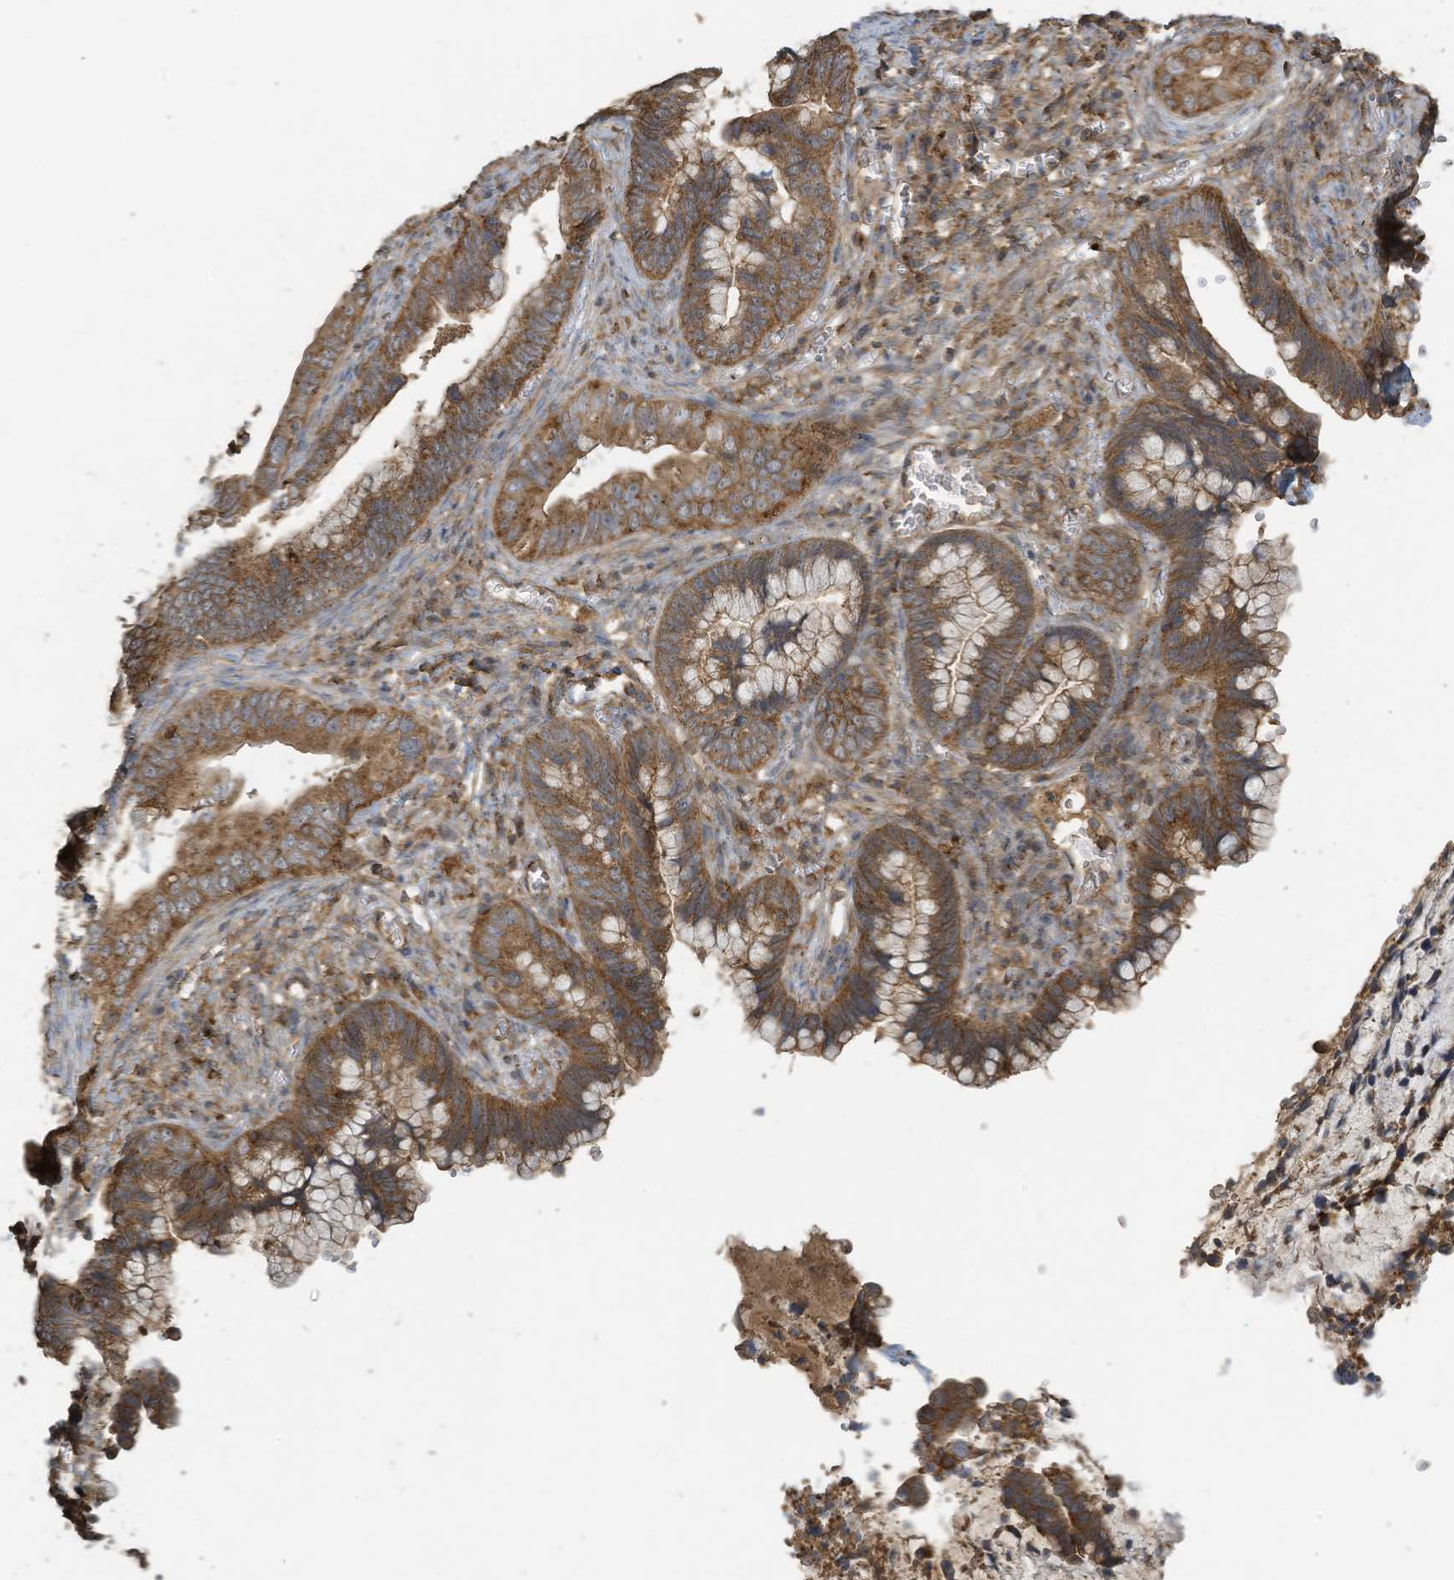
{"staining": {"intensity": "moderate", "quantity": ">75%", "location": "cytoplasmic/membranous"}, "tissue": "cervical cancer", "cell_type": "Tumor cells", "image_type": "cancer", "snomed": [{"axis": "morphology", "description": "Adenocarcinoma, NOS"}, {"axis": "topography", "description": "Cervix"}], "caption": "DAB (3,3'-diaminobenzidine) immunohistochemical staining of cervical cancer (adenocarcinoma) exhibits moderate cytoplasmic/membranous protein positivity in approximately >75% of tumor cells. (Stains: DAB in brown, nuclei in blue, Microscopy: brightfield microscopy at high magnification).", "gene": "COX10", "patient": {"sex": "female", "age": 44}}